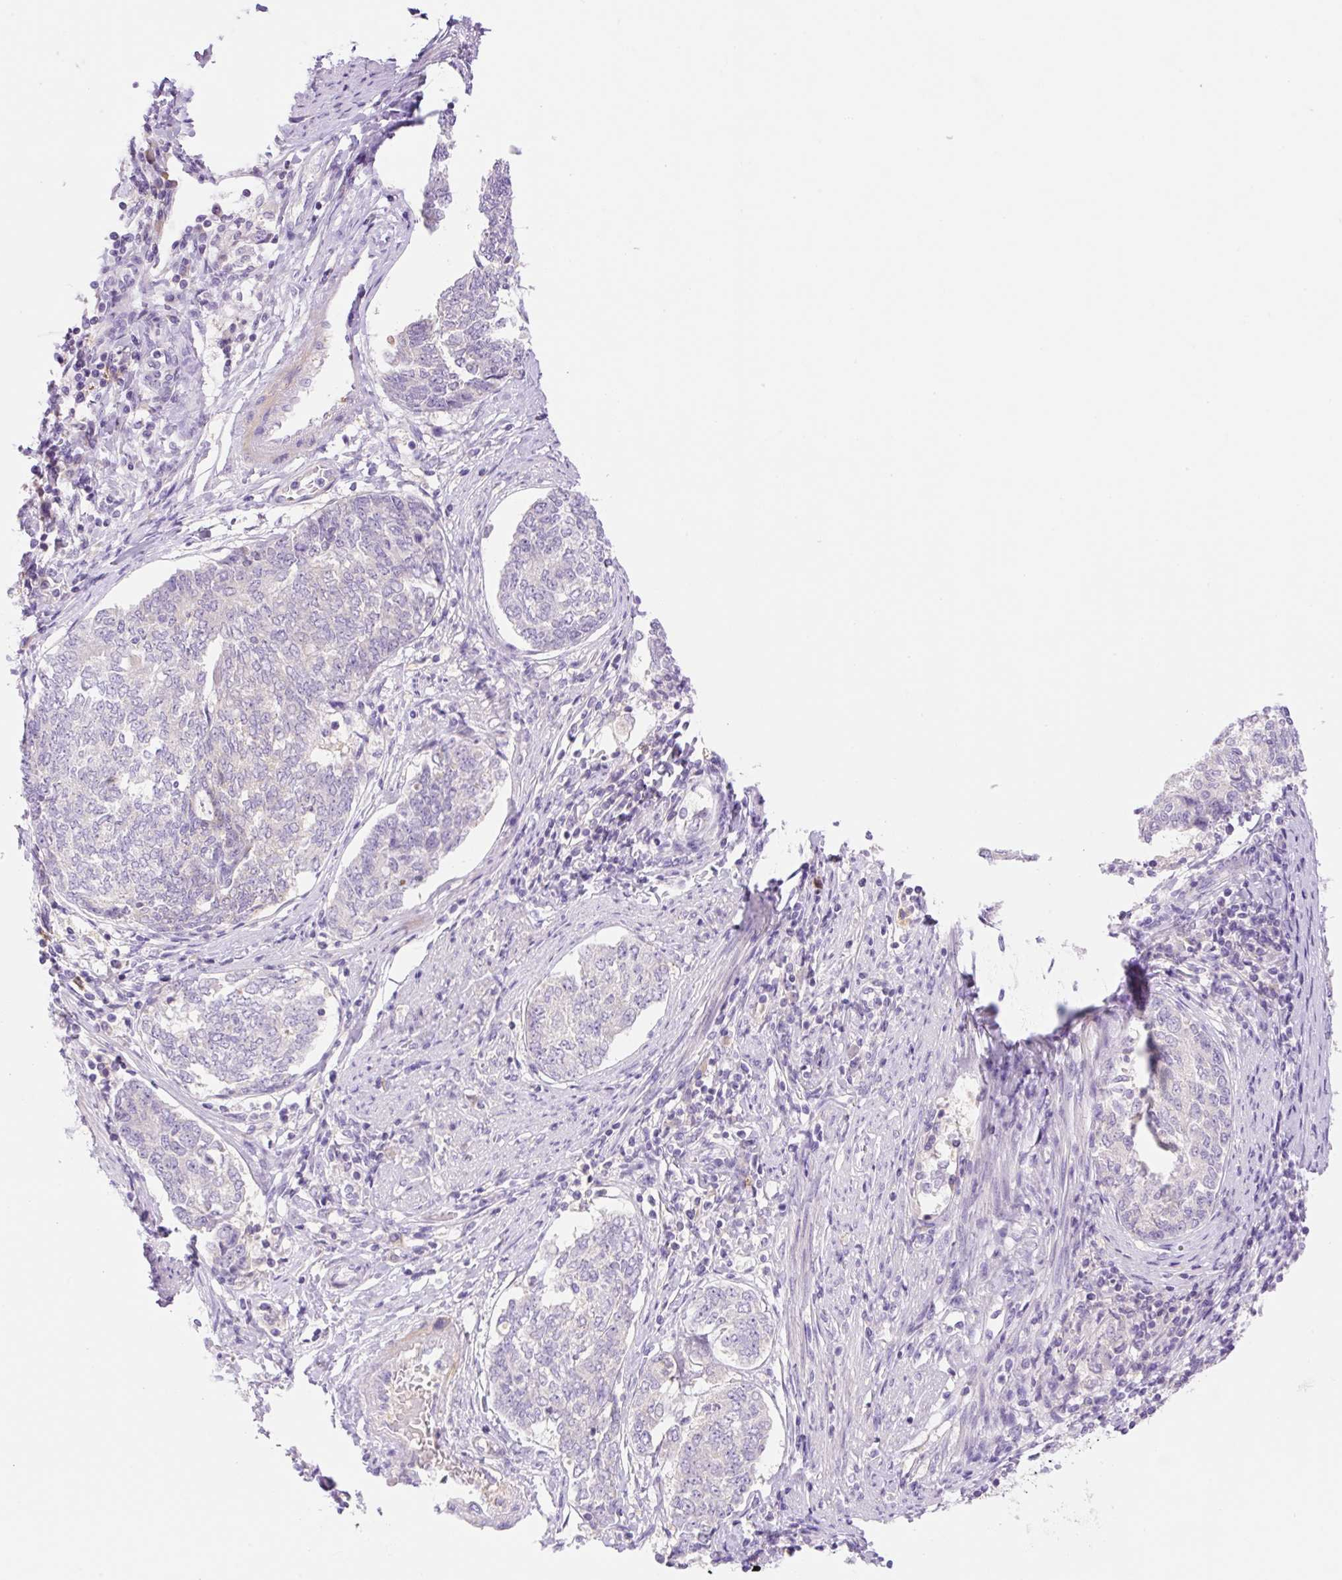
{"staining": {"intensity": "negative", "quantity": "none", "location": "none"}, "tissue": "endometrial cancer", "cell_type": "Tumor cells", "image_type": "cancer", "snomed": [{"axis": "morphology", "description": "Adenocarcinoma, NOS"}, {"axis": "topography", "description": "Endometrium"}], "caption": "Endometrial cancer was stained to show a protein in brown. There is no significant expression in tumor cells. (DAB immunohistochemistry, high magnification).", "gene": "DENND5A", "patient": {"sex": "female", "age": 80}}